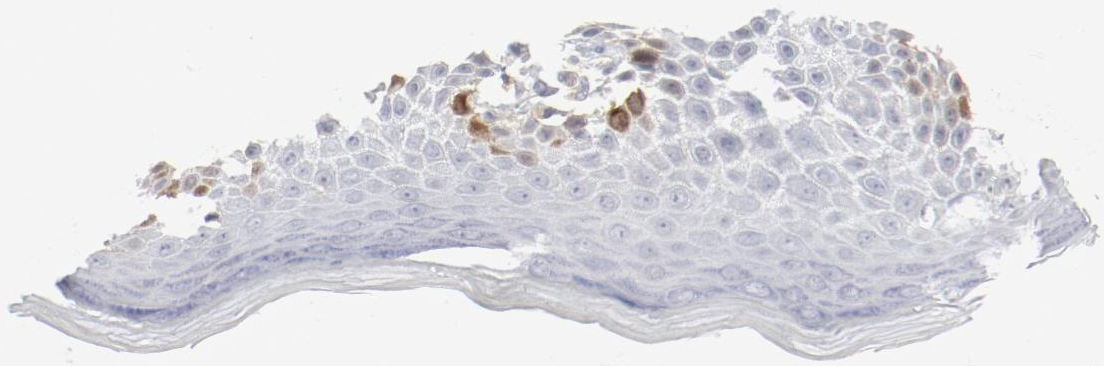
{"staining": {"intensity": "moderate", "quantity": "25%-75%", "location": "nuclear"}, "tissue": "skin", "cell_type": "Epidermal cells", "image_type": "normal", "snomed": [{"axis": "morphology", "description": "Normal tissue, NOS"}, {"axis": "topography", "description": "Anal"}], "caption": "Immunohistochemistry micrograph of normal human skin stained for a protein (brown), which displays medium levels of moderate nuclear expression in about 25%-75% of epidermal cells.", "gene": "CDK1", "patient": {"sex": "female", "age": 78}}